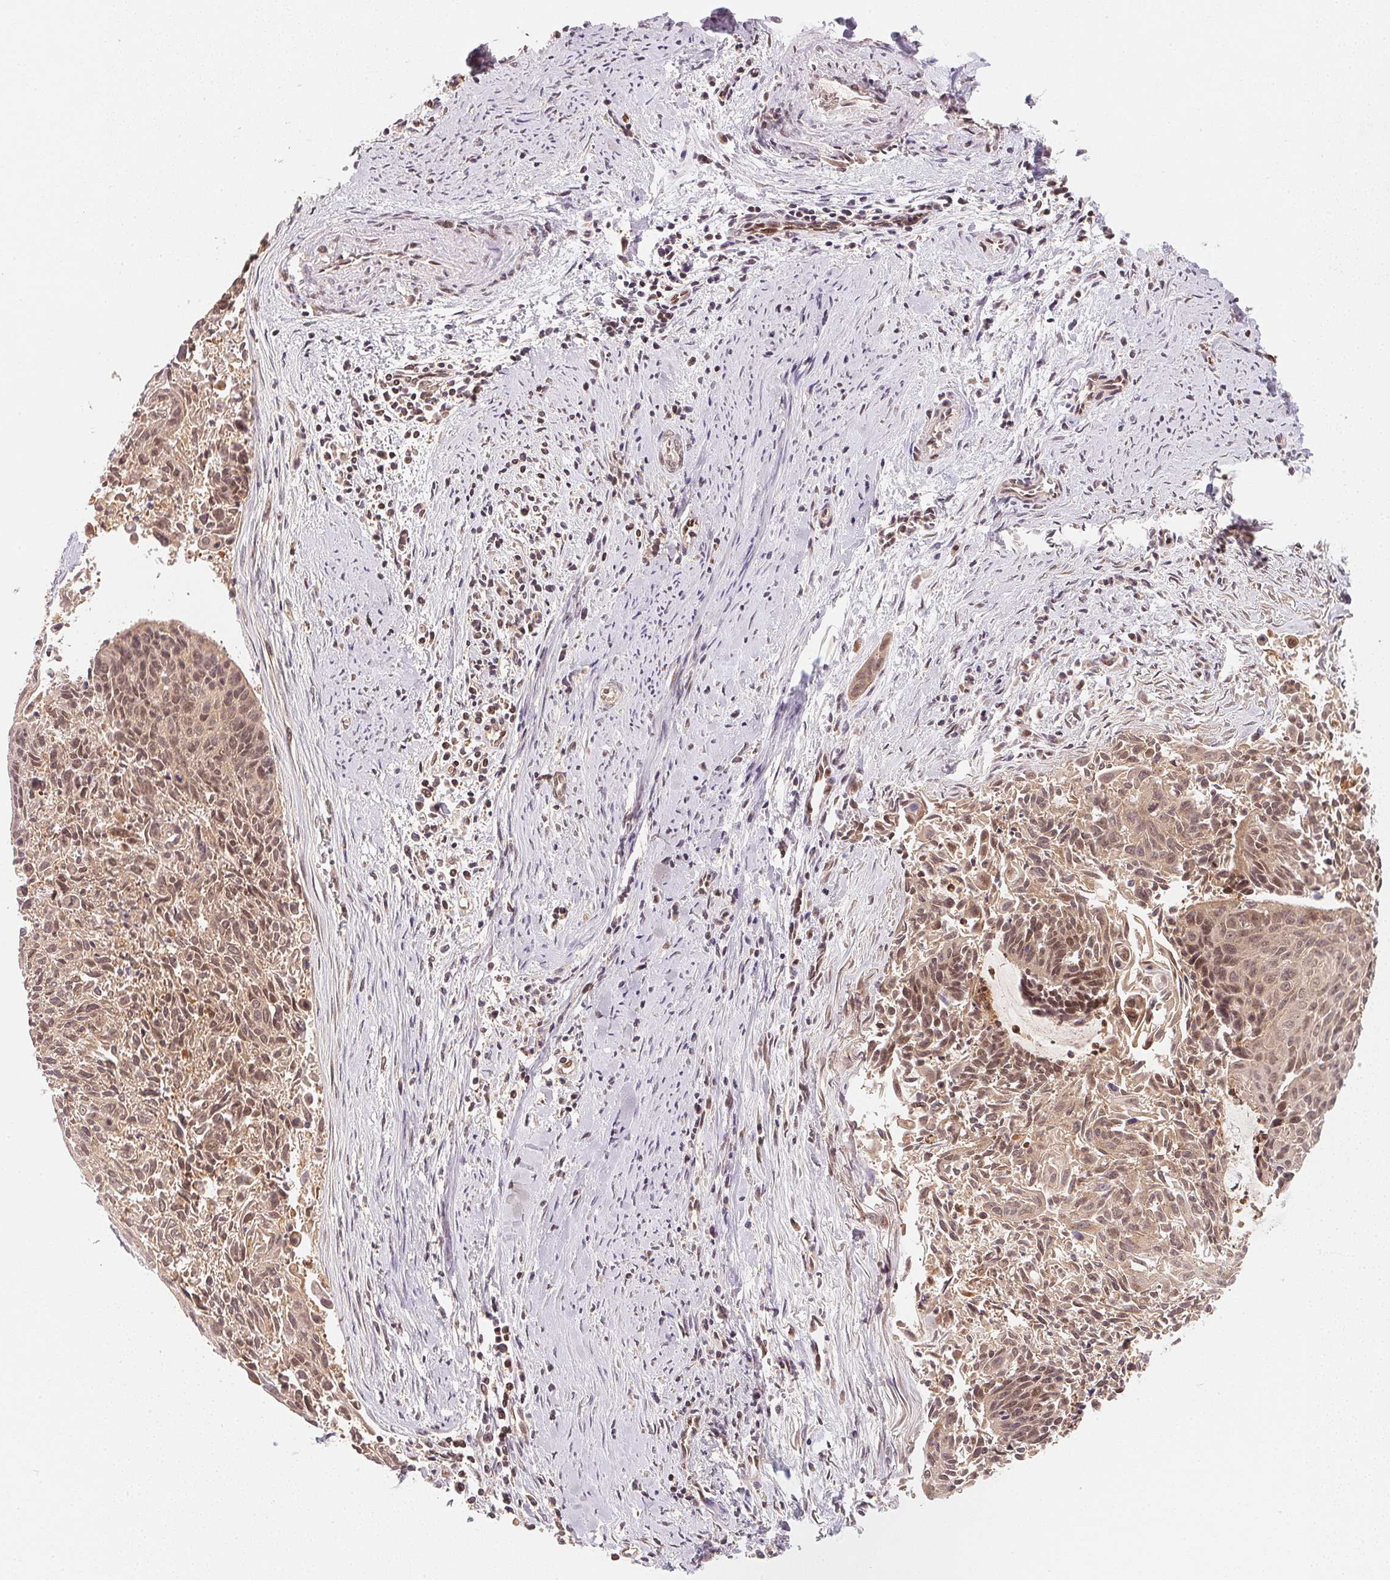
{"staining": {"intensity": "moderate", "quantity": ">75%", "location": "cytoplasmic/membranous,nuclear"}, "tissue": "cervical cancer", "cell_type": "Tumor cells", "image_type": "cancer", "snomed": [{"axis": "morphology", "description": "Squamous cell carcinoma, NOS"}, {"axis": "topography", "description": "Cervix"}], "caption": "Human squamous cell carcinoma (cervical) stained for a protein (brown) demonstrates moderate cytoplasmic/membranous and nuclear positive expression in approximately >75% of tumor cells.", "gene": "CCDC102B", "patient": {"sex": "female", "age": 55}}